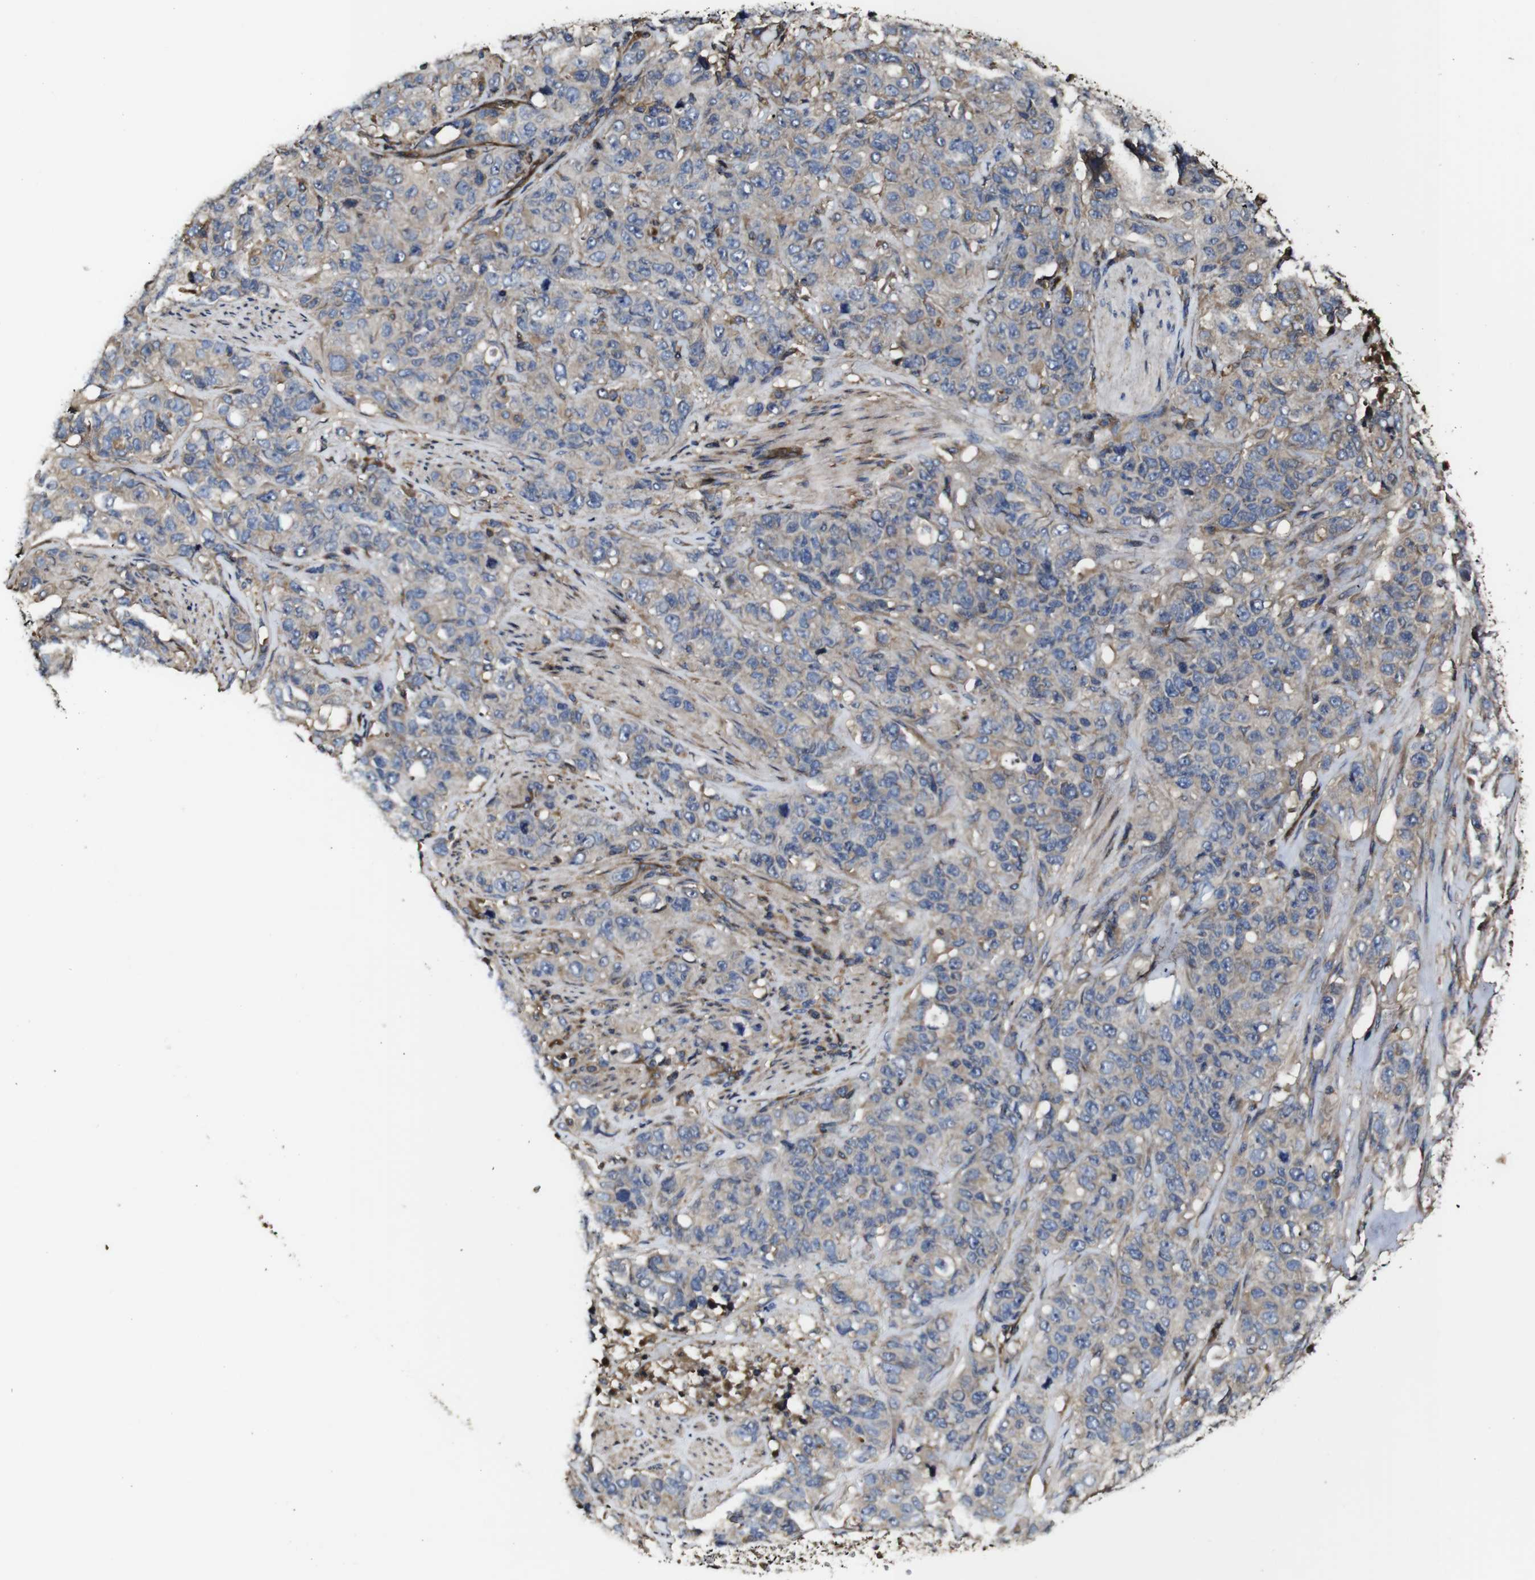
{"staining": {"intensity": "weak", "quantity": "25%-75%", "location": "cytoplasmic/membranous"}, "tissue": "stomach cancer", "cell_type": "Tumor cells", "image_type": "cancer", "snomed": [{"axis": "morphology", "description": "Adenocarcinoma, NOS"}, {"axis": "topography", "description": "Stomach"}], "caption": "Weak cytoplasmic/membranous expression for a protein is appreciated in about 25%-75% of tumor cells of stomach cancer using immunohistochemistry.", "gene": "MSN", "patient": {"sex": "male", "age": 48}}